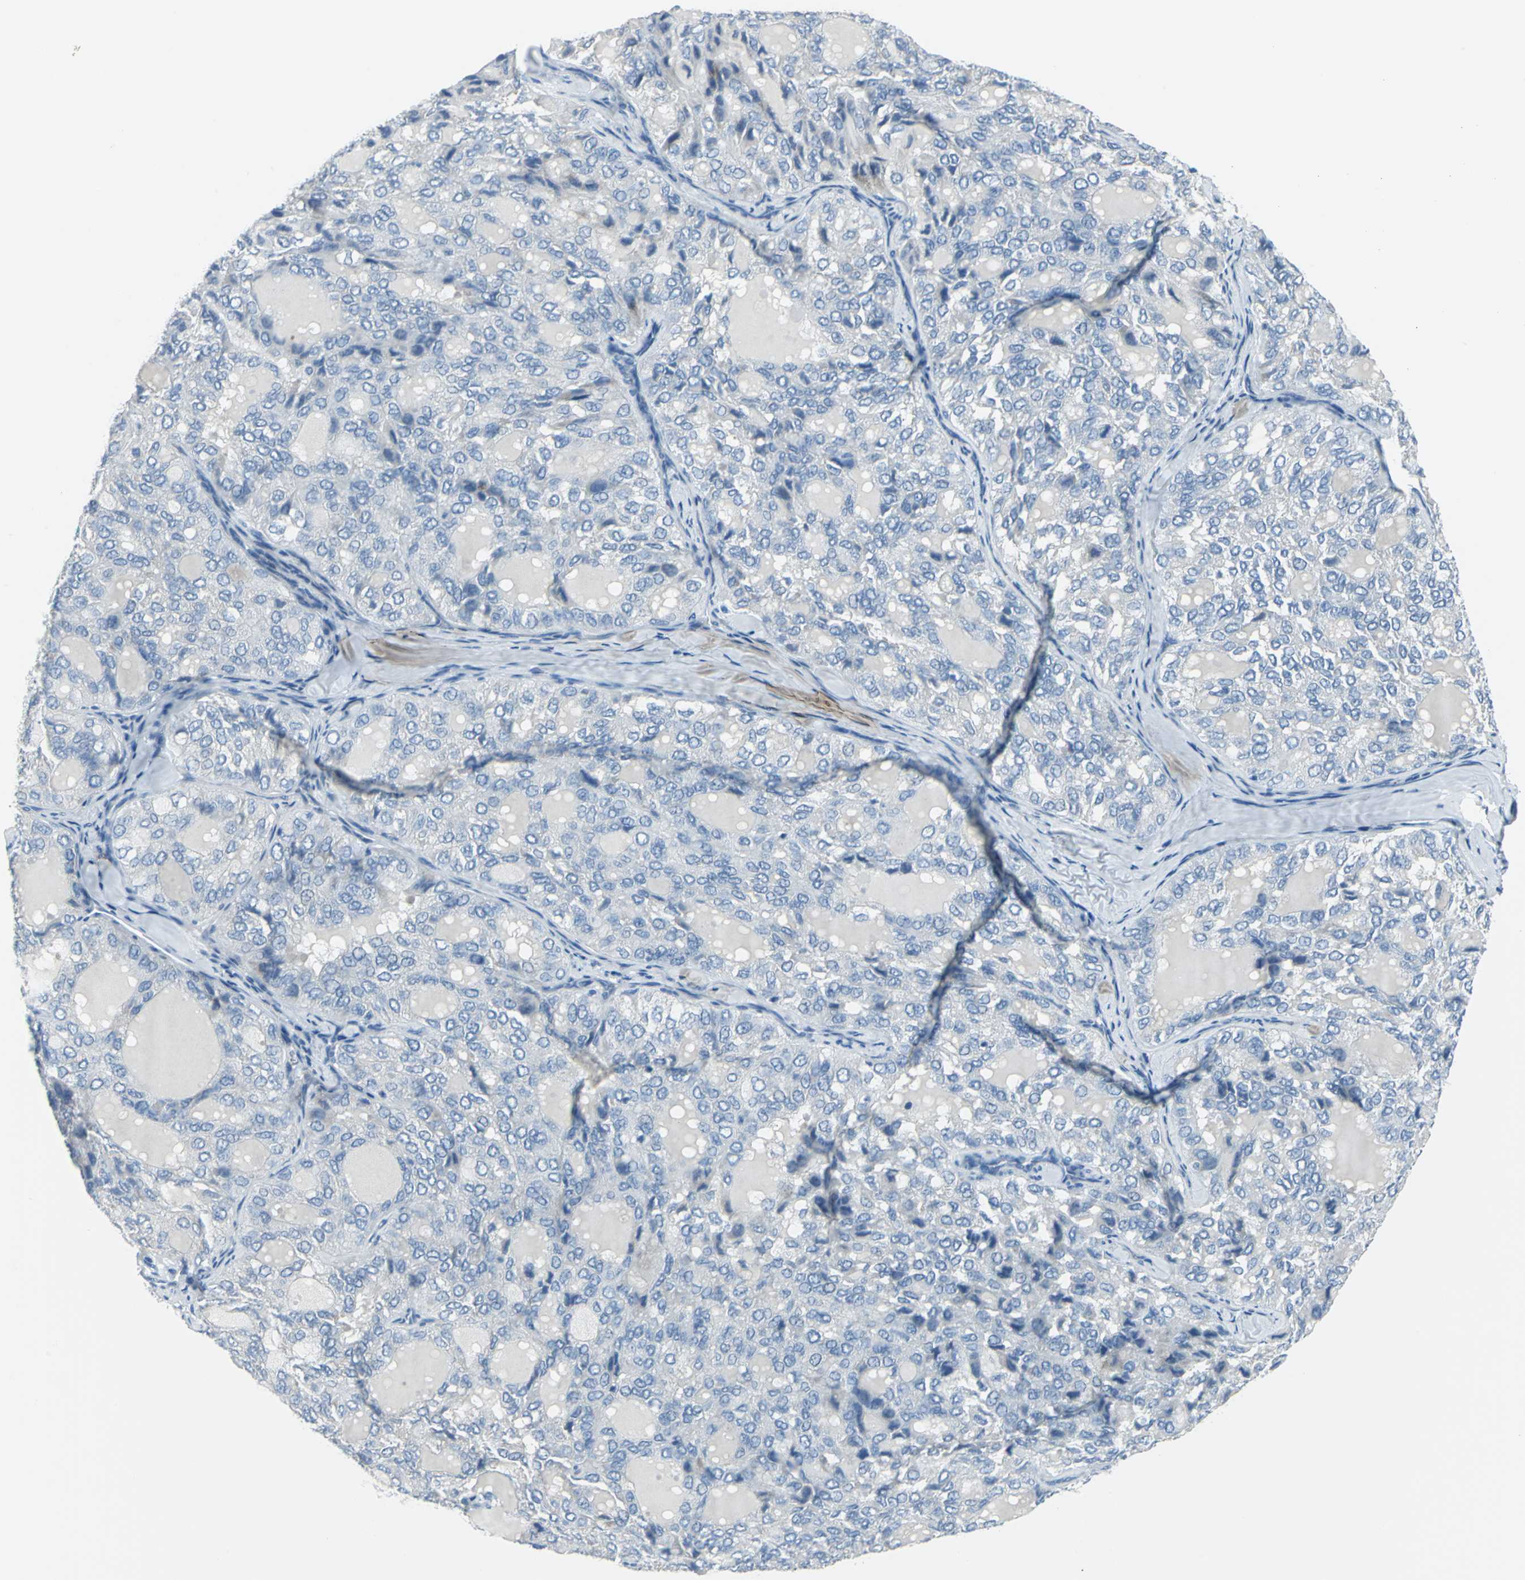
{"staining": {"intensity": "negative", "quantity": "none", "location": "none"}, "tissue": "thyroid cancer", "cell_type": "Tumor cells", "image_type": "cancer", "snomed": [{"axis": "morphology", "description": "Follicular adenoma carcinoma, NOS"}, {"axis": "topography", "description": "Thyroid gland"}], "caption": "This is an IHC micrograph of thyroid cancer. There is no staining in tumor cells.", "gene": "DNAI2", "patient": {"sex": "male", "age": 75}}